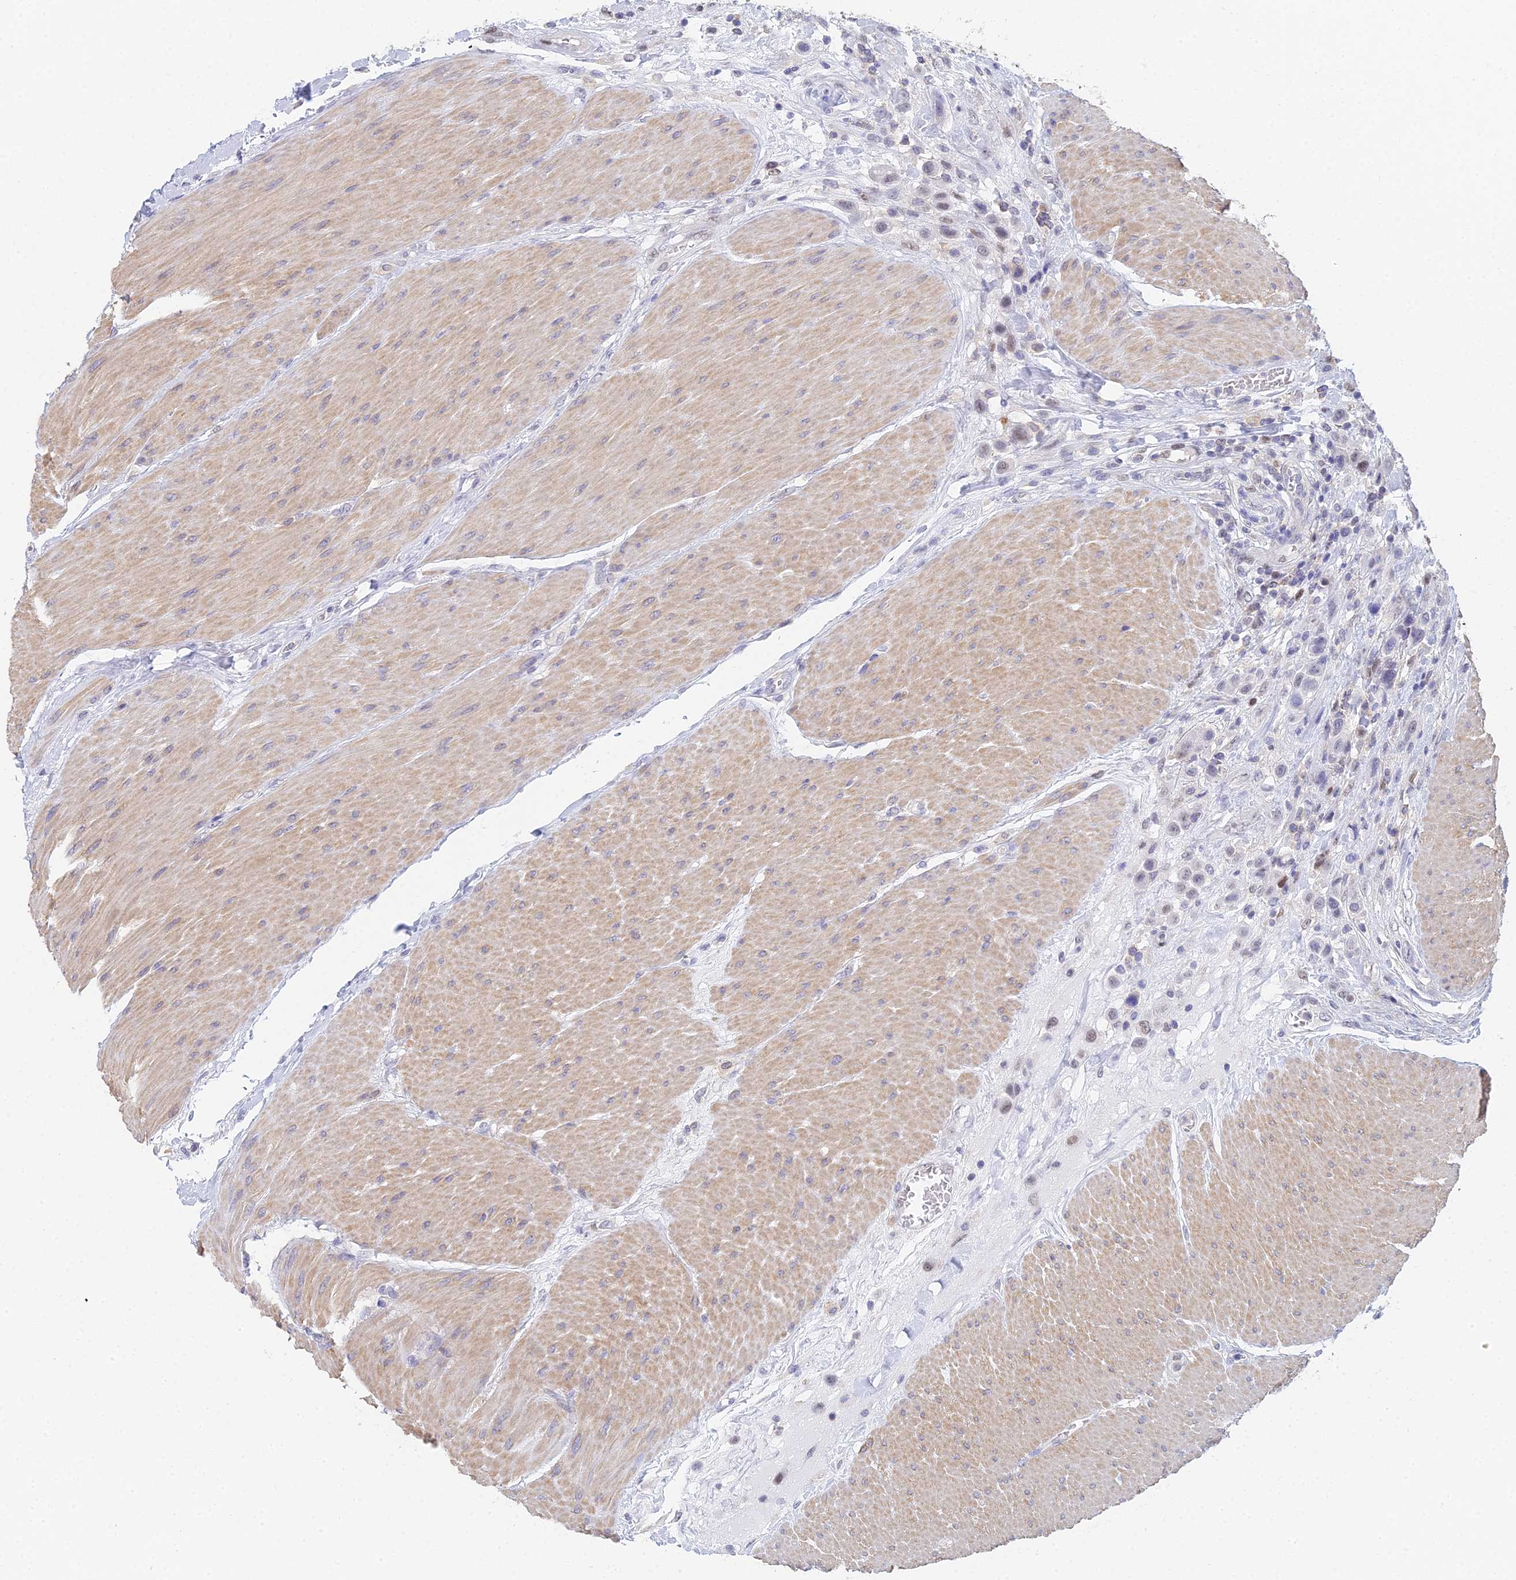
{"staining": {"intensity": "weak", "quantity": "<25%", "location": "nuclear"}, "tissue": "urothelial cancer", "cell_type": "Tumor cells", "image_type": "cancer", "snomed": [{"axis": "morphology", "description": "Urothelial carcinoma, High grade"}, {"axis": "topography", "description": "Urinary bladder"}], "caption": "This is a photomicrograph of immunohistochemistry staining of urothelial cancer, which shows no positivity in tumor cells. (Immunohistochemistry (ihc), brightfield microscopy, high magnification).", "gene": "MCM2", "patient": {"sex": "male", "age": 50}}